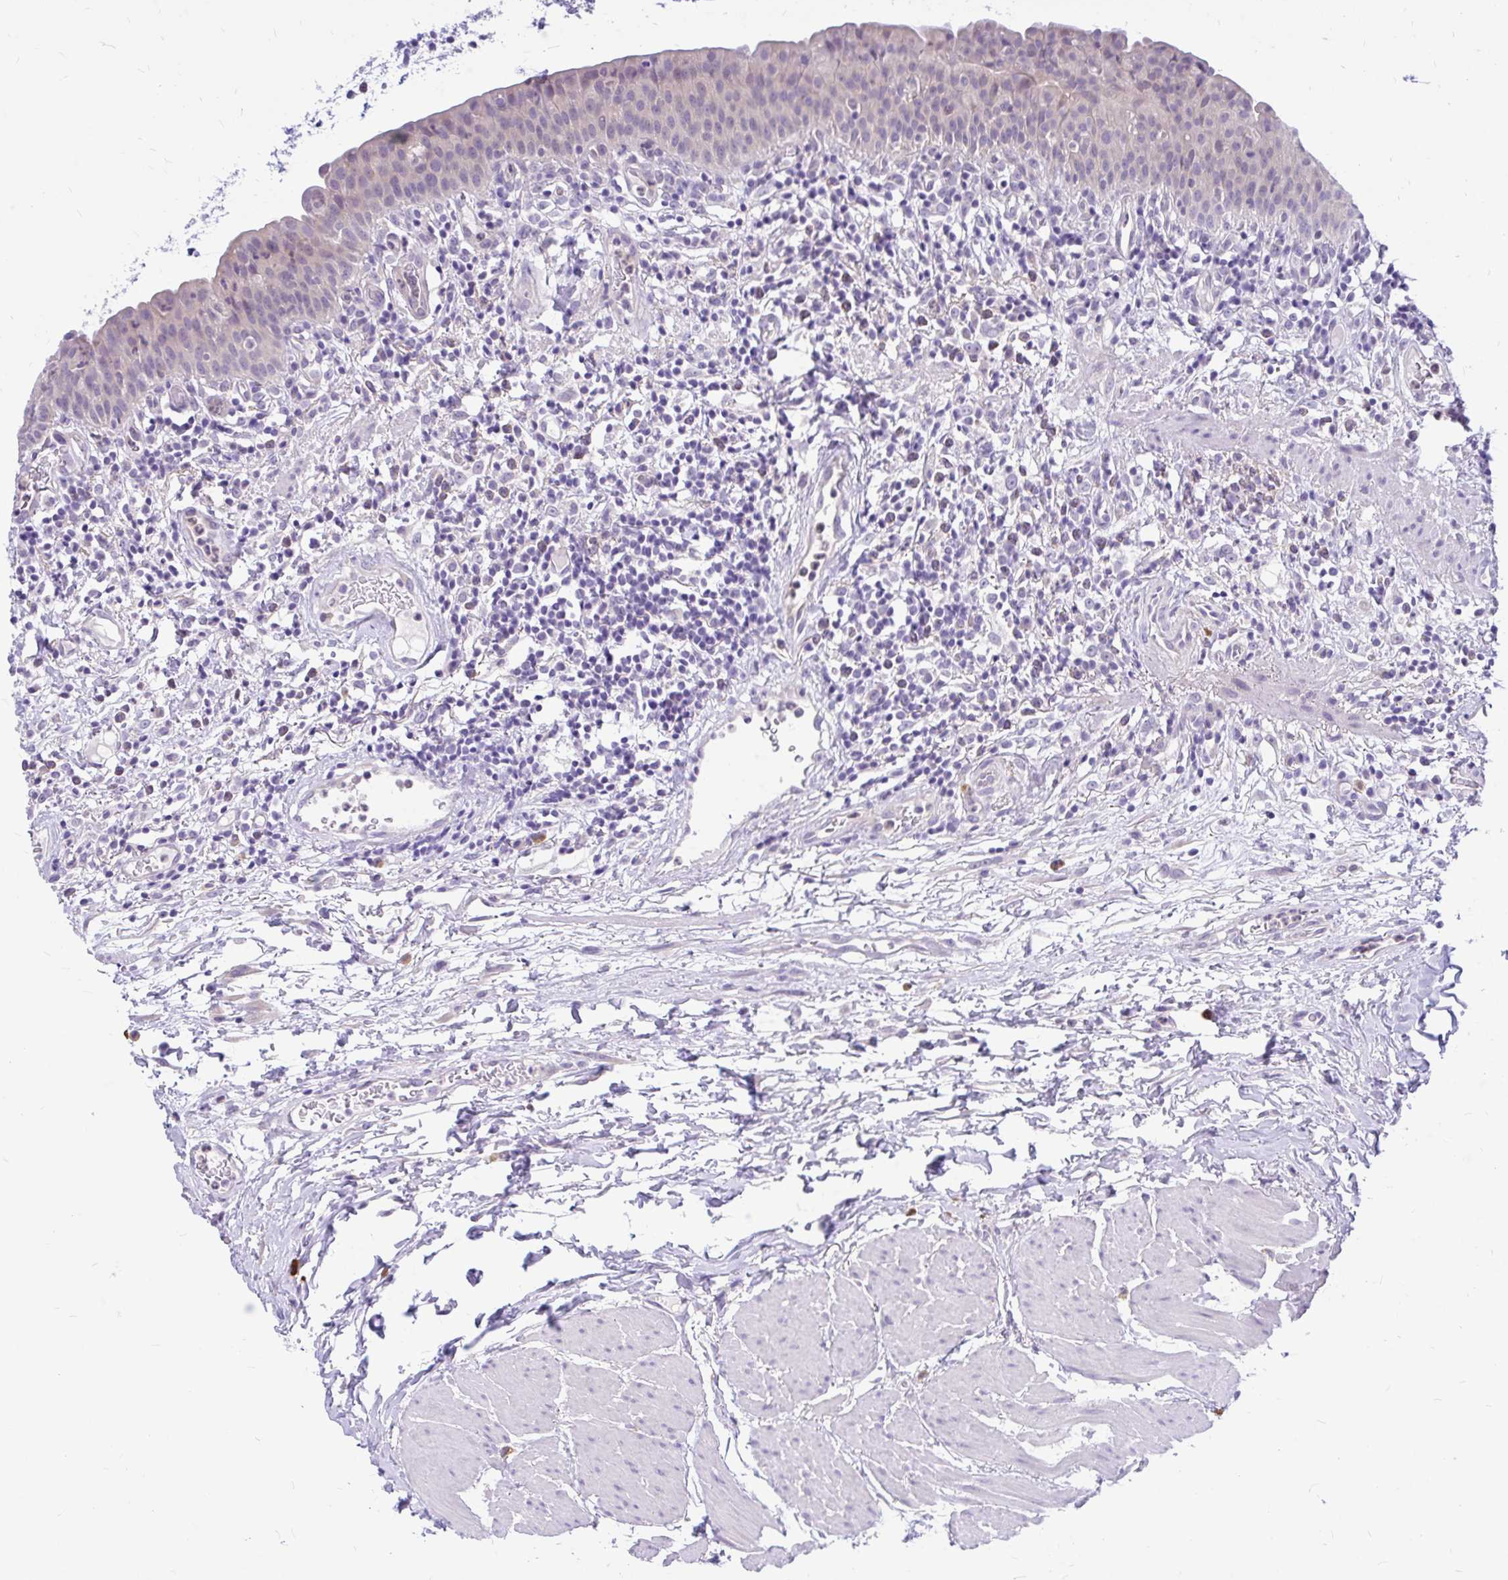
{"staining": {"intensity": "negative", "quantity": "none", "location": "none"}, "tissue": "urinary bladder", "cell_type": "Urothelial cells", "image_type": "normal", "snomed": [{"axis": "morphology", "description": "Normal tissue, NOS"}, {"axis": "morphology", "description": "Inflammation, NOS"}, {"axis": "topography", "description": "Urinary bladder"}], "caption": "The photomicrograph shows no staining of urothelial cells in unremarkable urinary bladder.", "gene": "MAP1LC3A", "patient": {"sex": "male", "age": 57}}